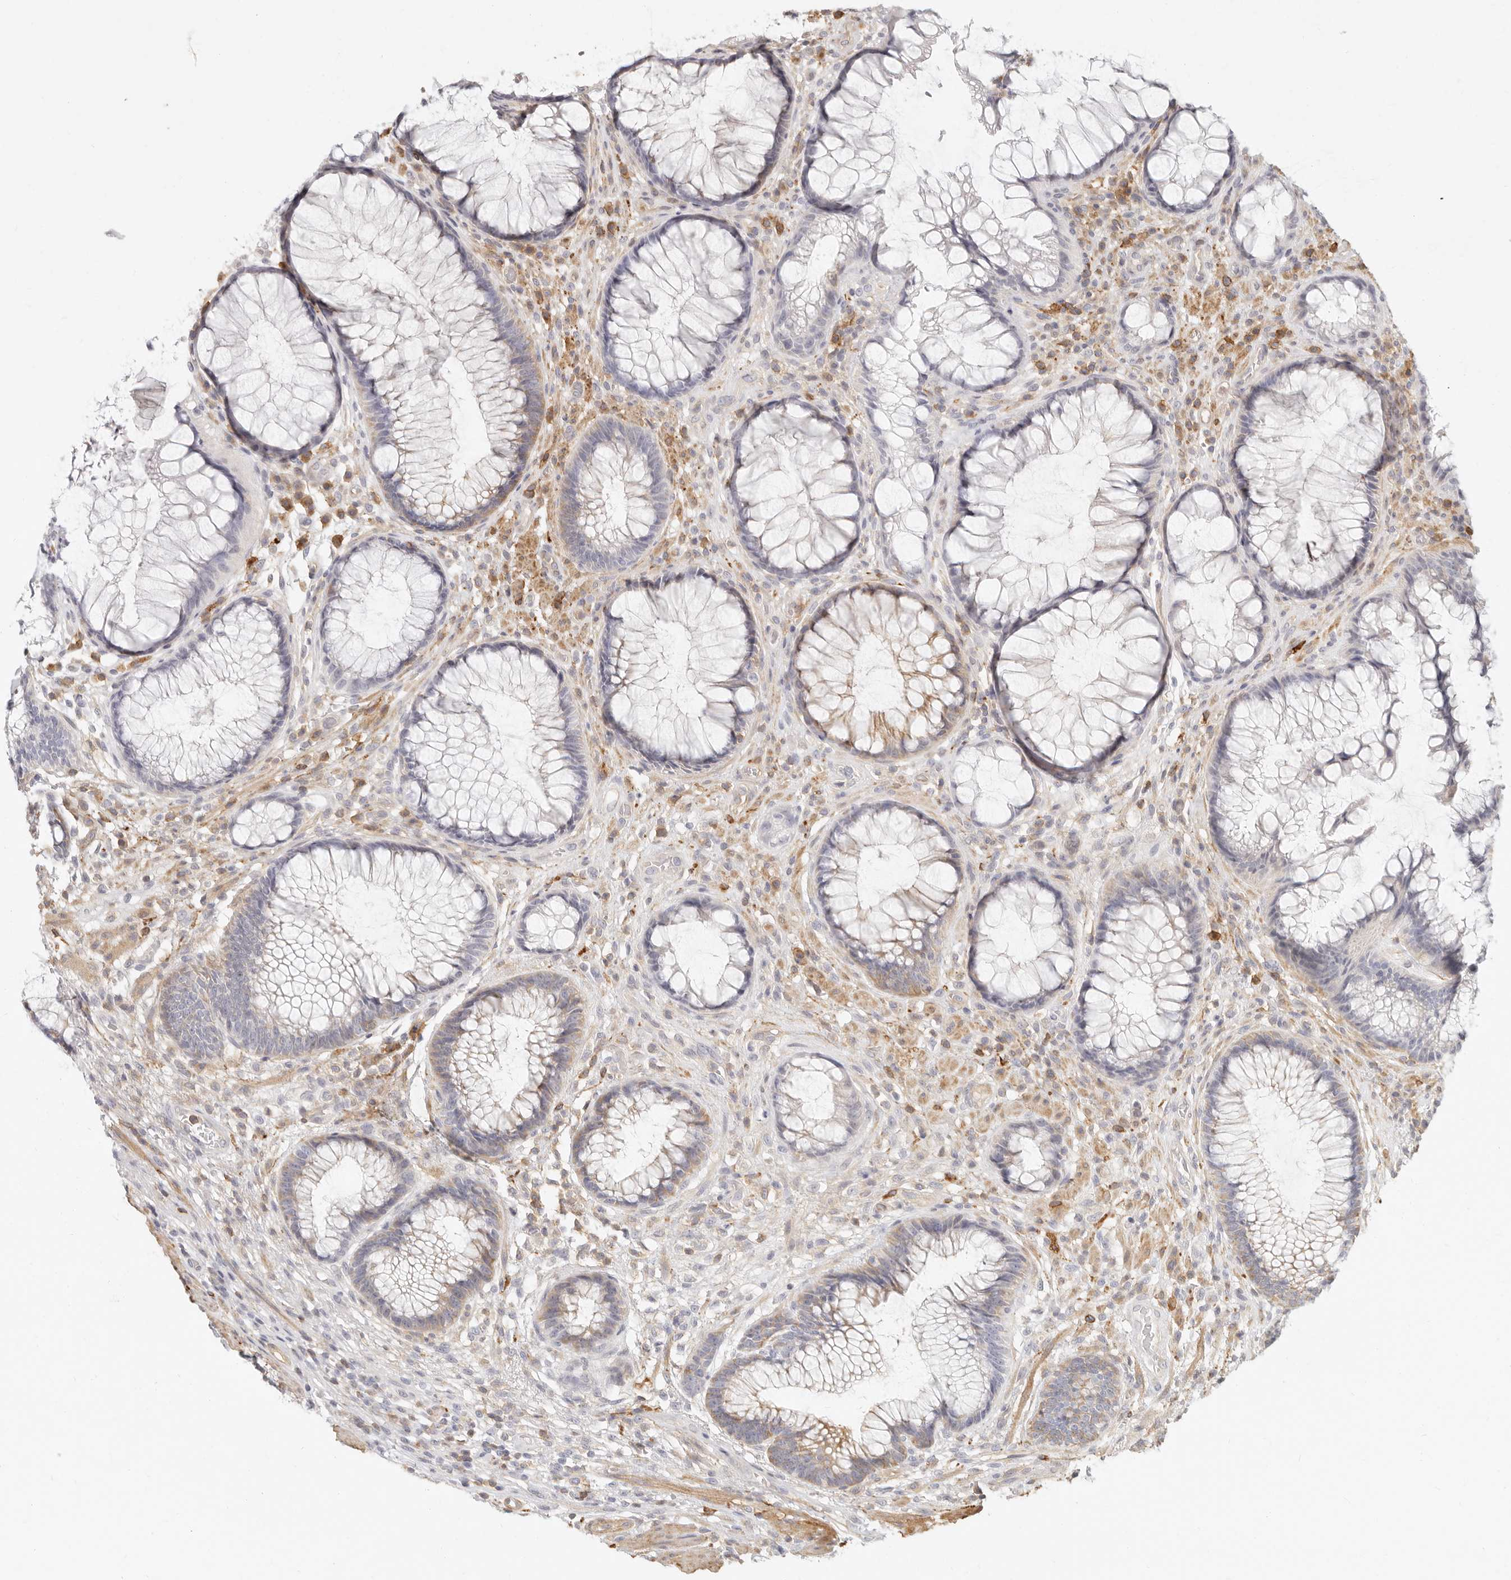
{"staining": {"intensity": "negative", "quantity": "none", "location": "none"}, "tissue": "rectum", "cell_type": "Glandular cells", "image_type": "normal", "snomed": [{"axis": "morphology", "description": "Normal tissue, NOS"}, {"axis": "topography", "description": "Rectum"}], "caption": "A high-resolution image shows immunohistochemistry staining of unremarkable rectum, which displays no significant positivity in glandular cells. (Stains: DAB immunohistochemistry (IHC) with hematoxylin counter stain, Microscopy: brightfield microscopy at high magnification).", "gene": "NIBAN1", "patient": {"sex": "male", "age": 51}}